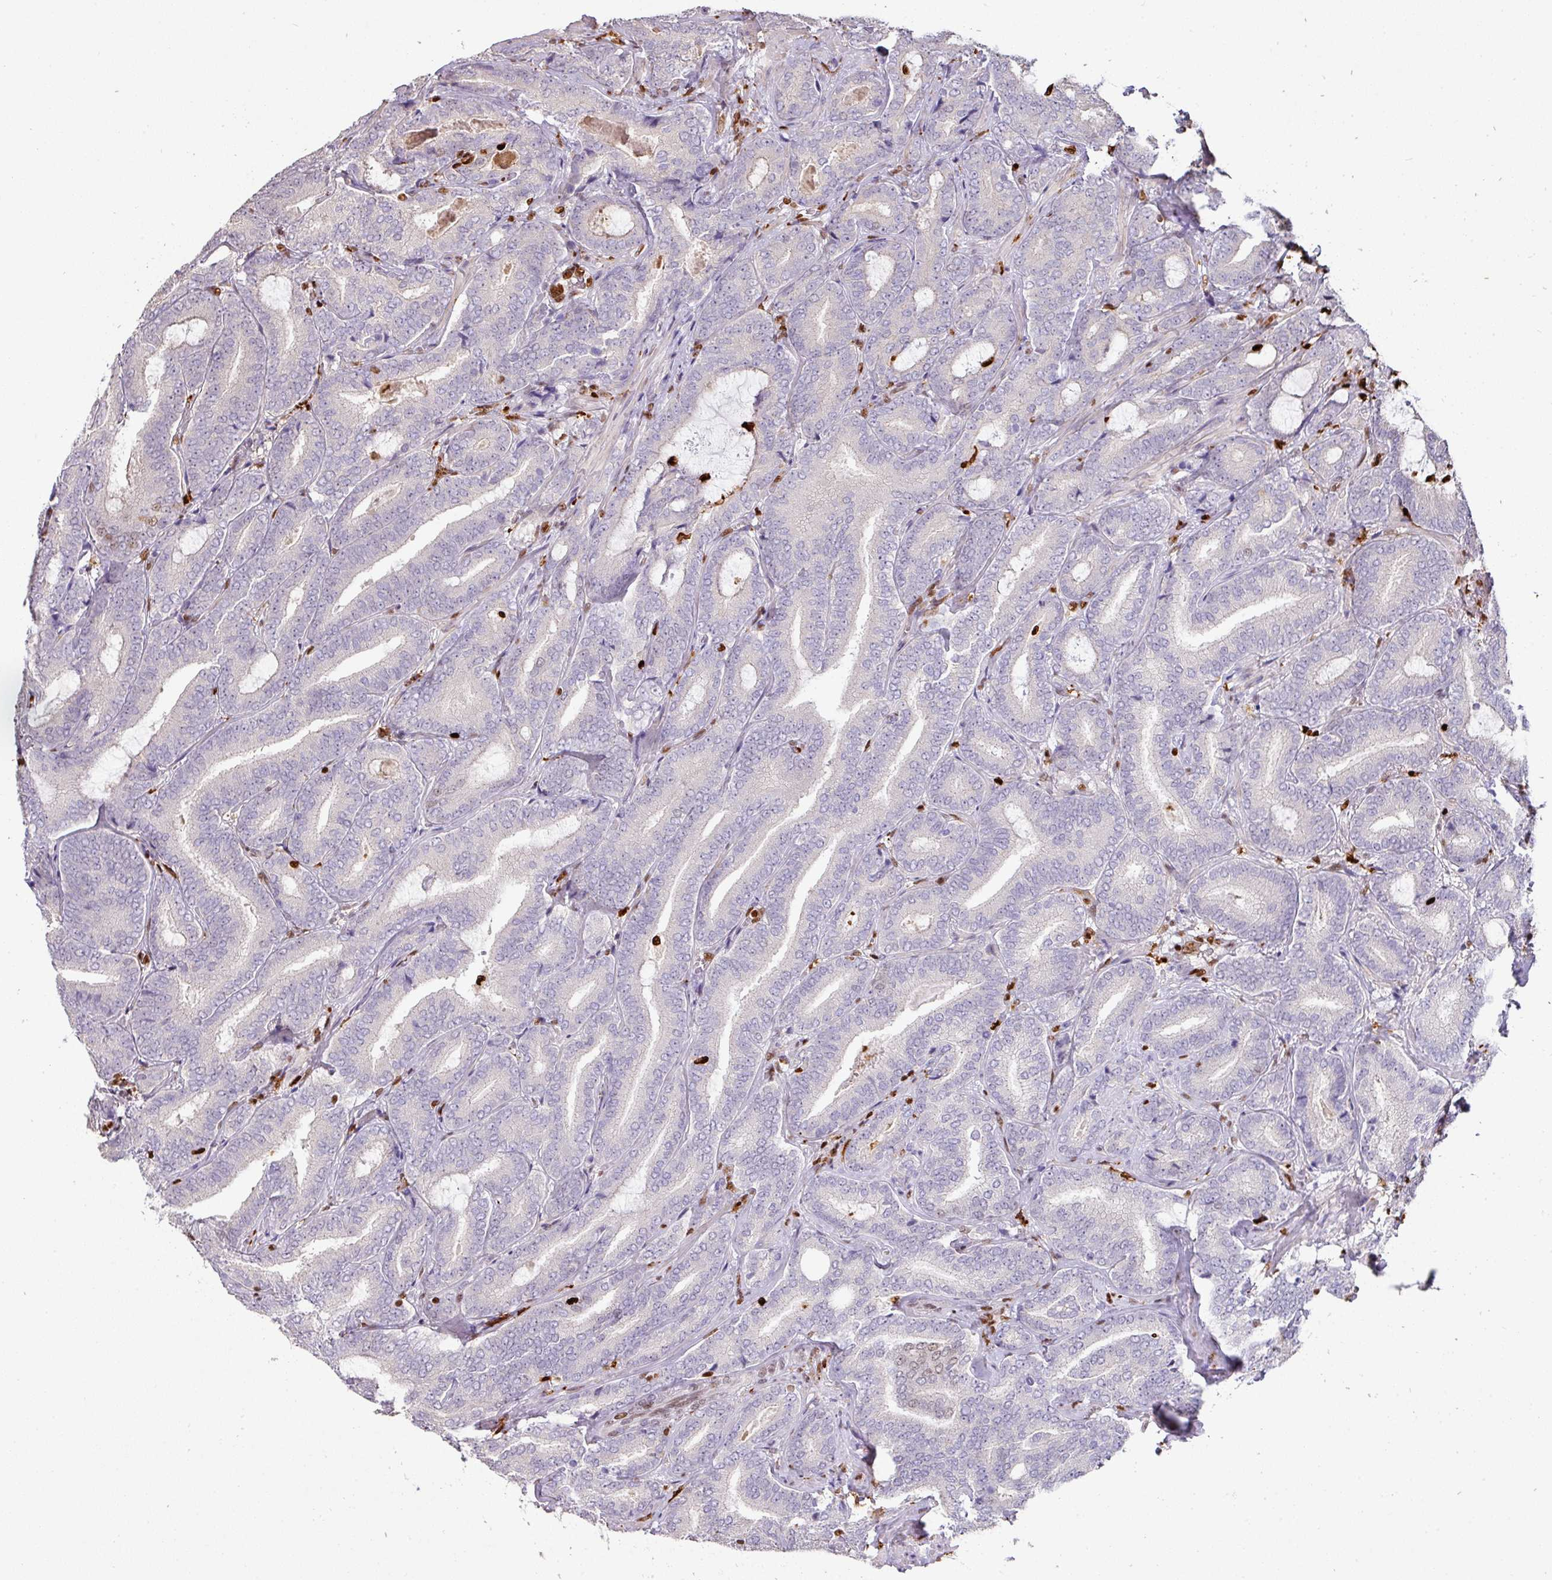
{"staining": {"intensity": "negative", "quantity": "none", "location": "none"}, "tissue": "prostate cancer", "cell_type": "Tumor cells", "image_type": "cancer", "snomed": [{"axis": "morphology", "description": "Adenocarcinoma, Low grade"}, {"axis": "topography", "description": "Prostate and seminal vesicle, NOS"}], "caption": "The immunohistochemistry histopathology image has no significant positivity in tumor cells of prostate low-grade adenocarcinoma tissue. (Brightfield microscopy of DAB immunohistochemistry (IHC) at high magnification).", "gene": "SAMHD1", "patient": {"sex": "male", "age": 61}}